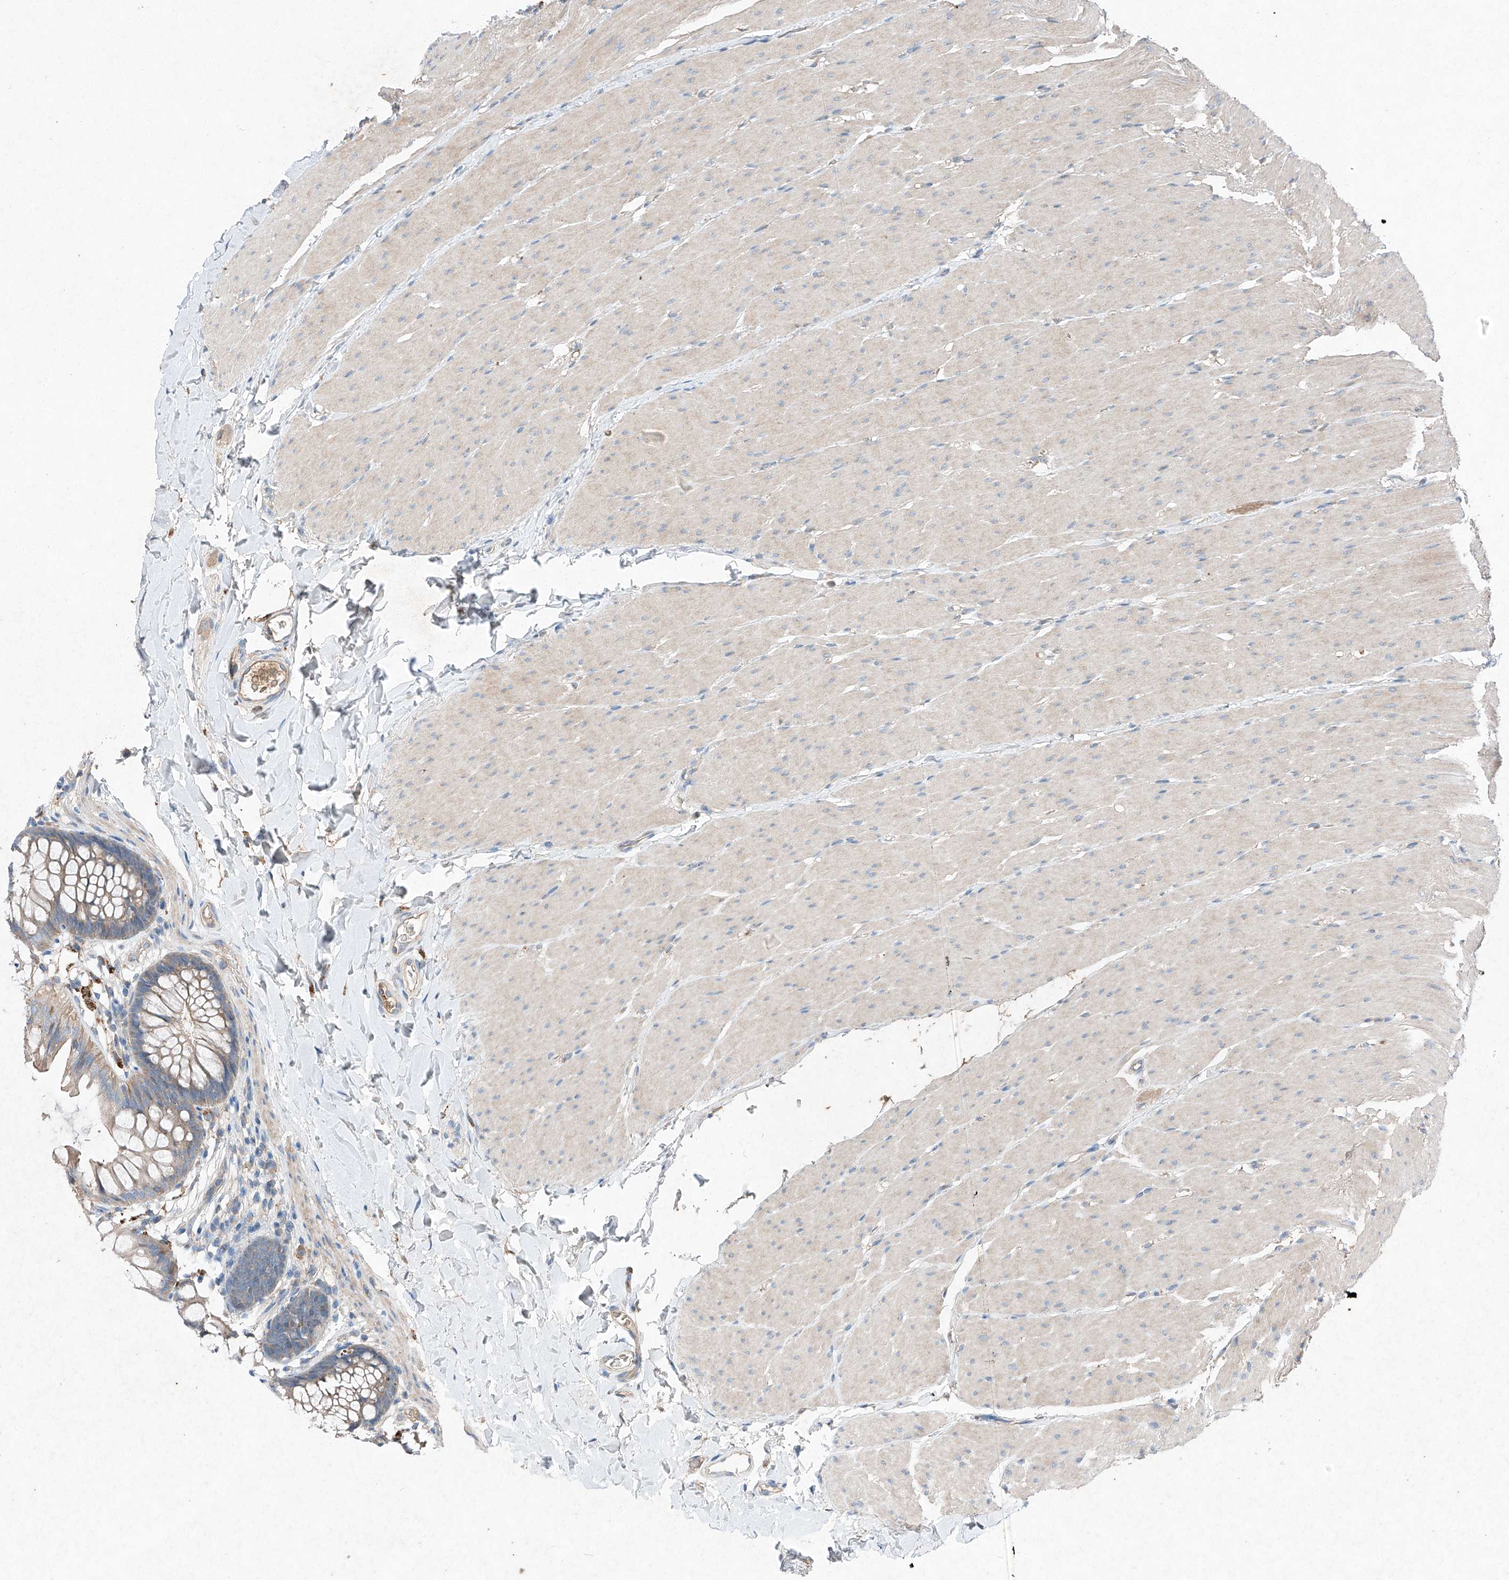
{"staining": {"intensity": "moderate", "quantity": ">75%", "location": "cytoplasmic/membranous"}, "tissue": "colon", "cell_type": "Endothelial cells", "image_type": "normal", "snomed": [{"axis": "morphology", "description": "Normal tissue, NOS"}, {"axis": "topography", "description": "Colon"}], "caption": "The immunohistochemical stain shows moderate cytoplasmic/membranous staining in endothelial cells of unremarkable colon.", "gene": "RUSC1", "patient": {"sex": "female", "age": 62}}